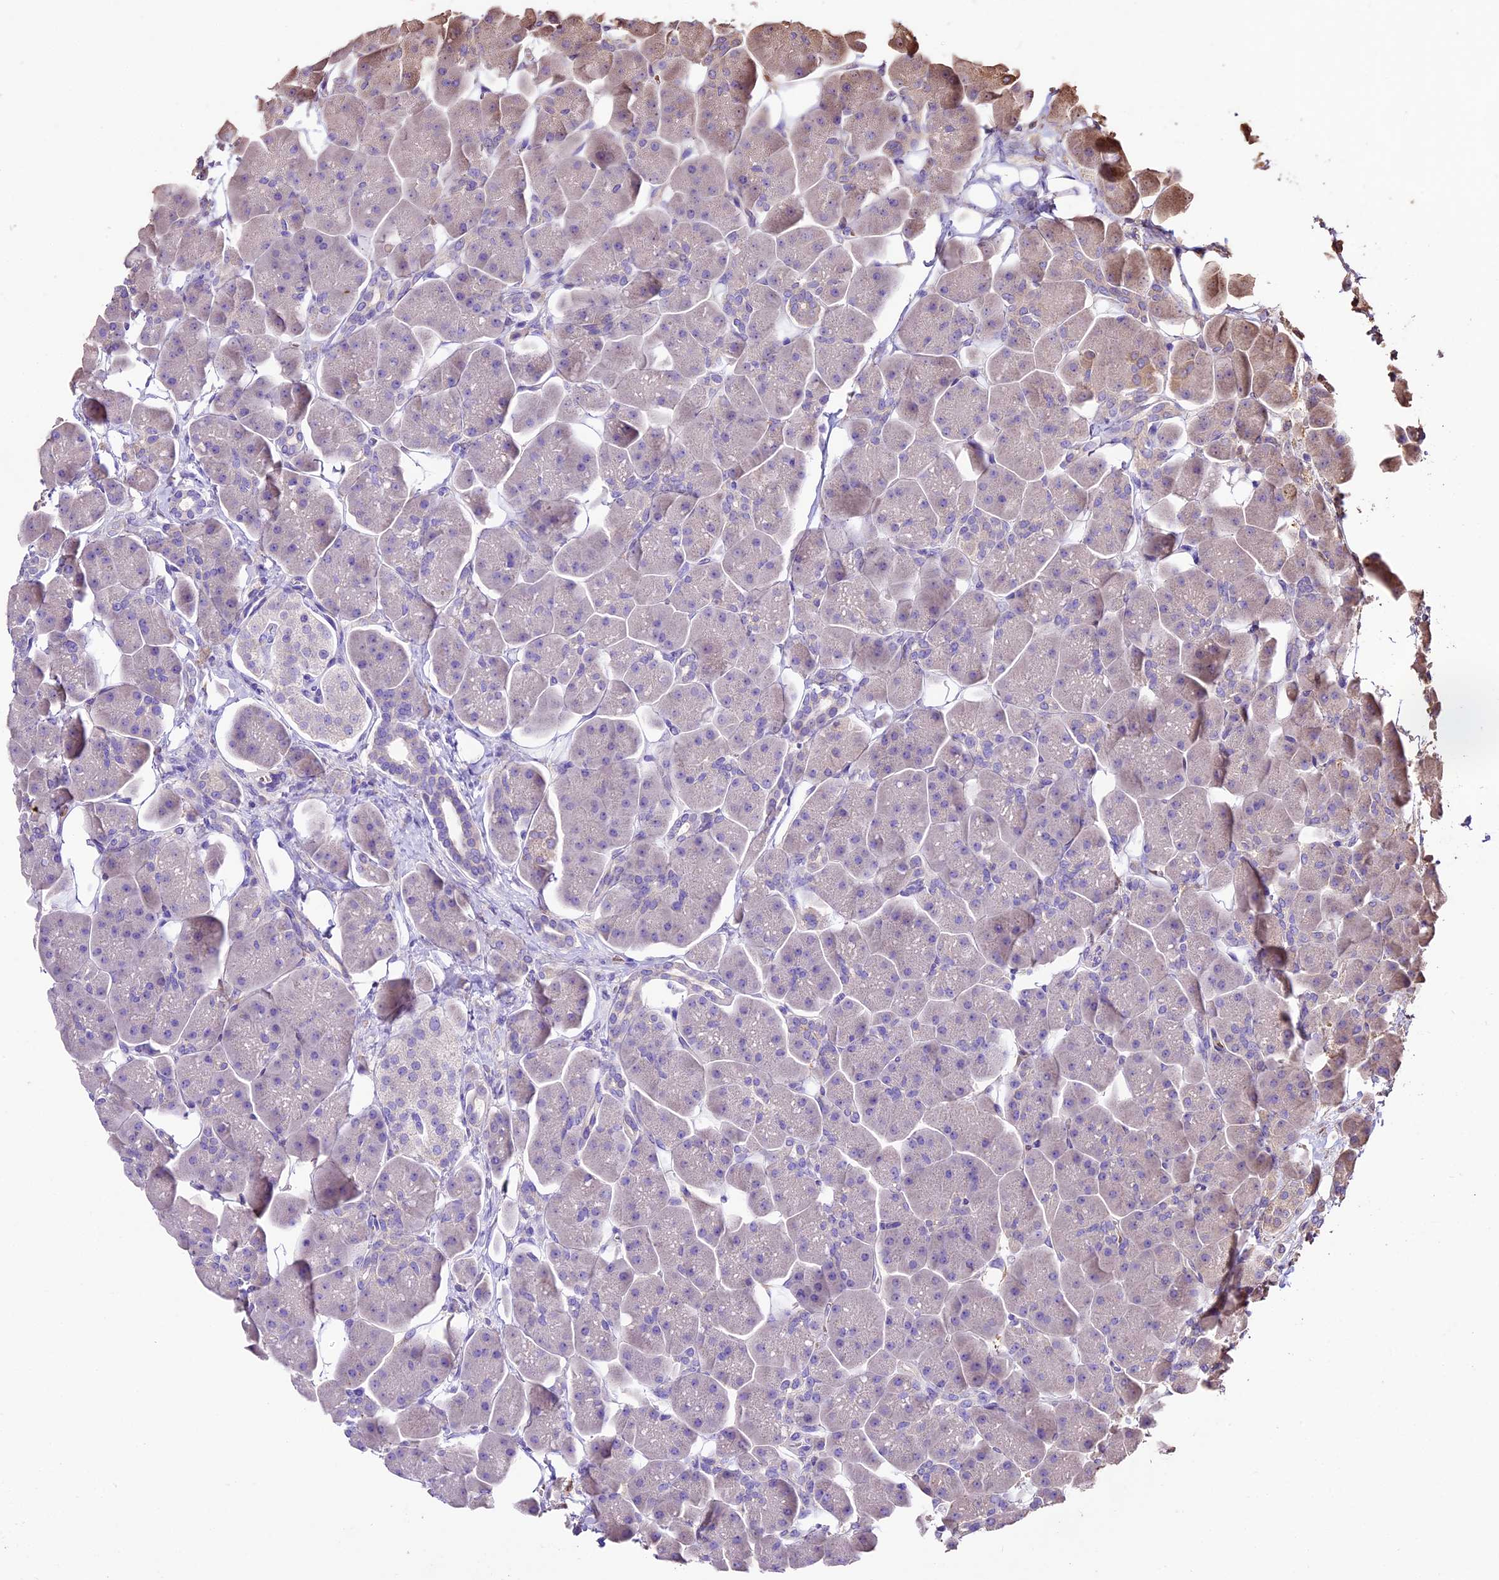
{"staining": {"intensity": "weak", "quantity": "<25%", "location": "cytoplasmic/membranous"}, "tissue": "pancreas", "cell_type": "Exocrine glandular cells", "image_type": "normal", "snomed": [{"axis": "morphology", "description": "Normal tissue, NOS"}, {"axis": "topography", "description": "Pancreas"}], "caption": "High magnification brightfield microscopy of unremarkable pancreas stained with DAB (brown) and counterstained with hematoxylin (blue): exocrine glandular cells show no significant expression. (DAB immunohistochemistry visualized using brightfield microscopy, high magnification).", "gene": "CRLF1", "patient": {"sex": "male", "age": 66}}